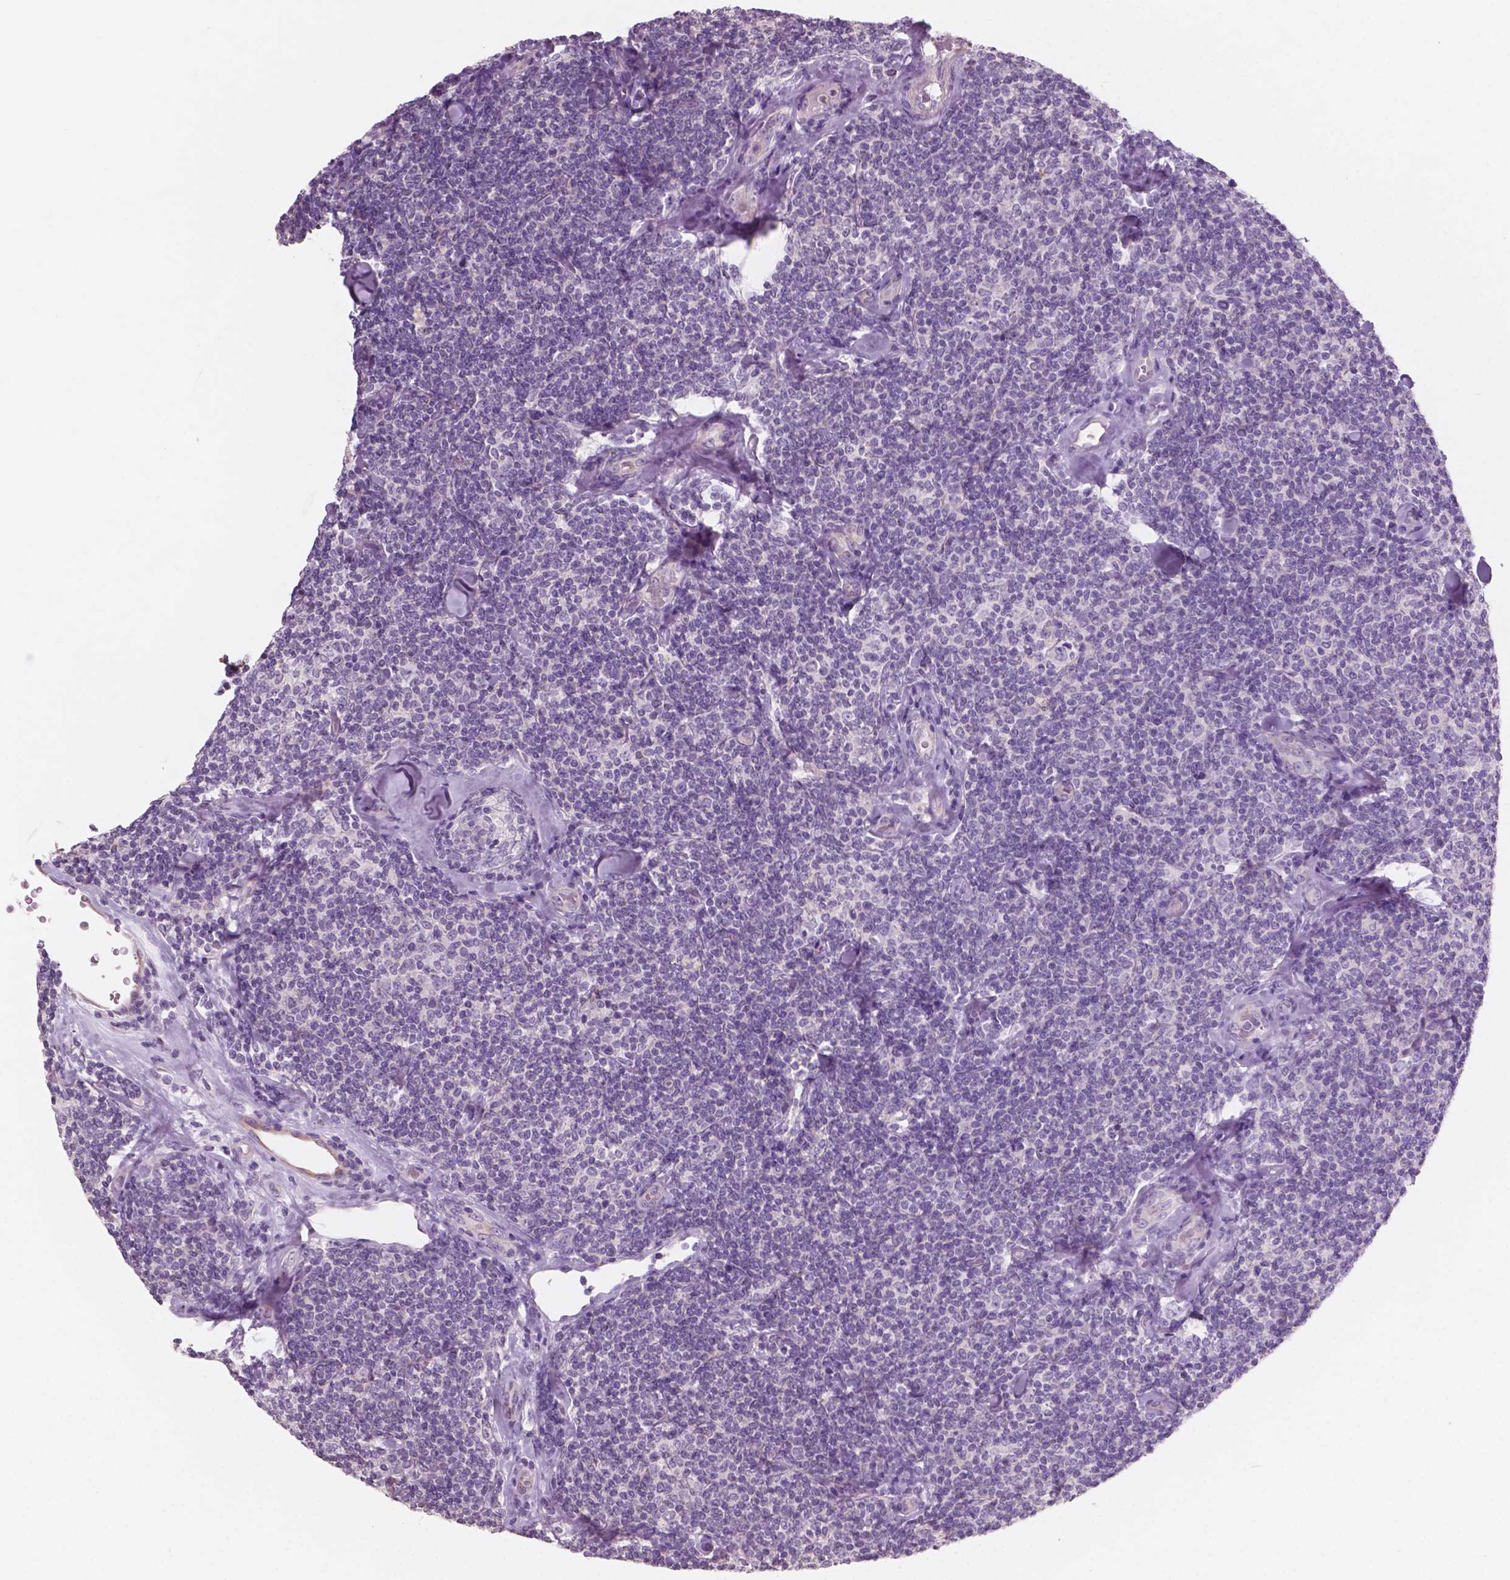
{"staining": {"intensity": "negative", "quantity": "none", "location": "none"}, "tissue": "lymphoma", "cell_type": "Tumor cells", "image_type": "cancer", "snomed": [{"axis": "morphology", "description": "Malignant lymphoma, non-Hodgkin's type, Low grade"}, {"axis": "topography", "description": "Lymph node"}], "caption": "Immunohistochemistry (IHC) photomicrograph of neoplastic tissue: human lymphoma stained with DAB (3,3'-diaminobenzidine) demonstrates no significant protein positivity in tumor cells.", "gene": "AWAT1", "patient": {"sex": "female", "age": 56}}